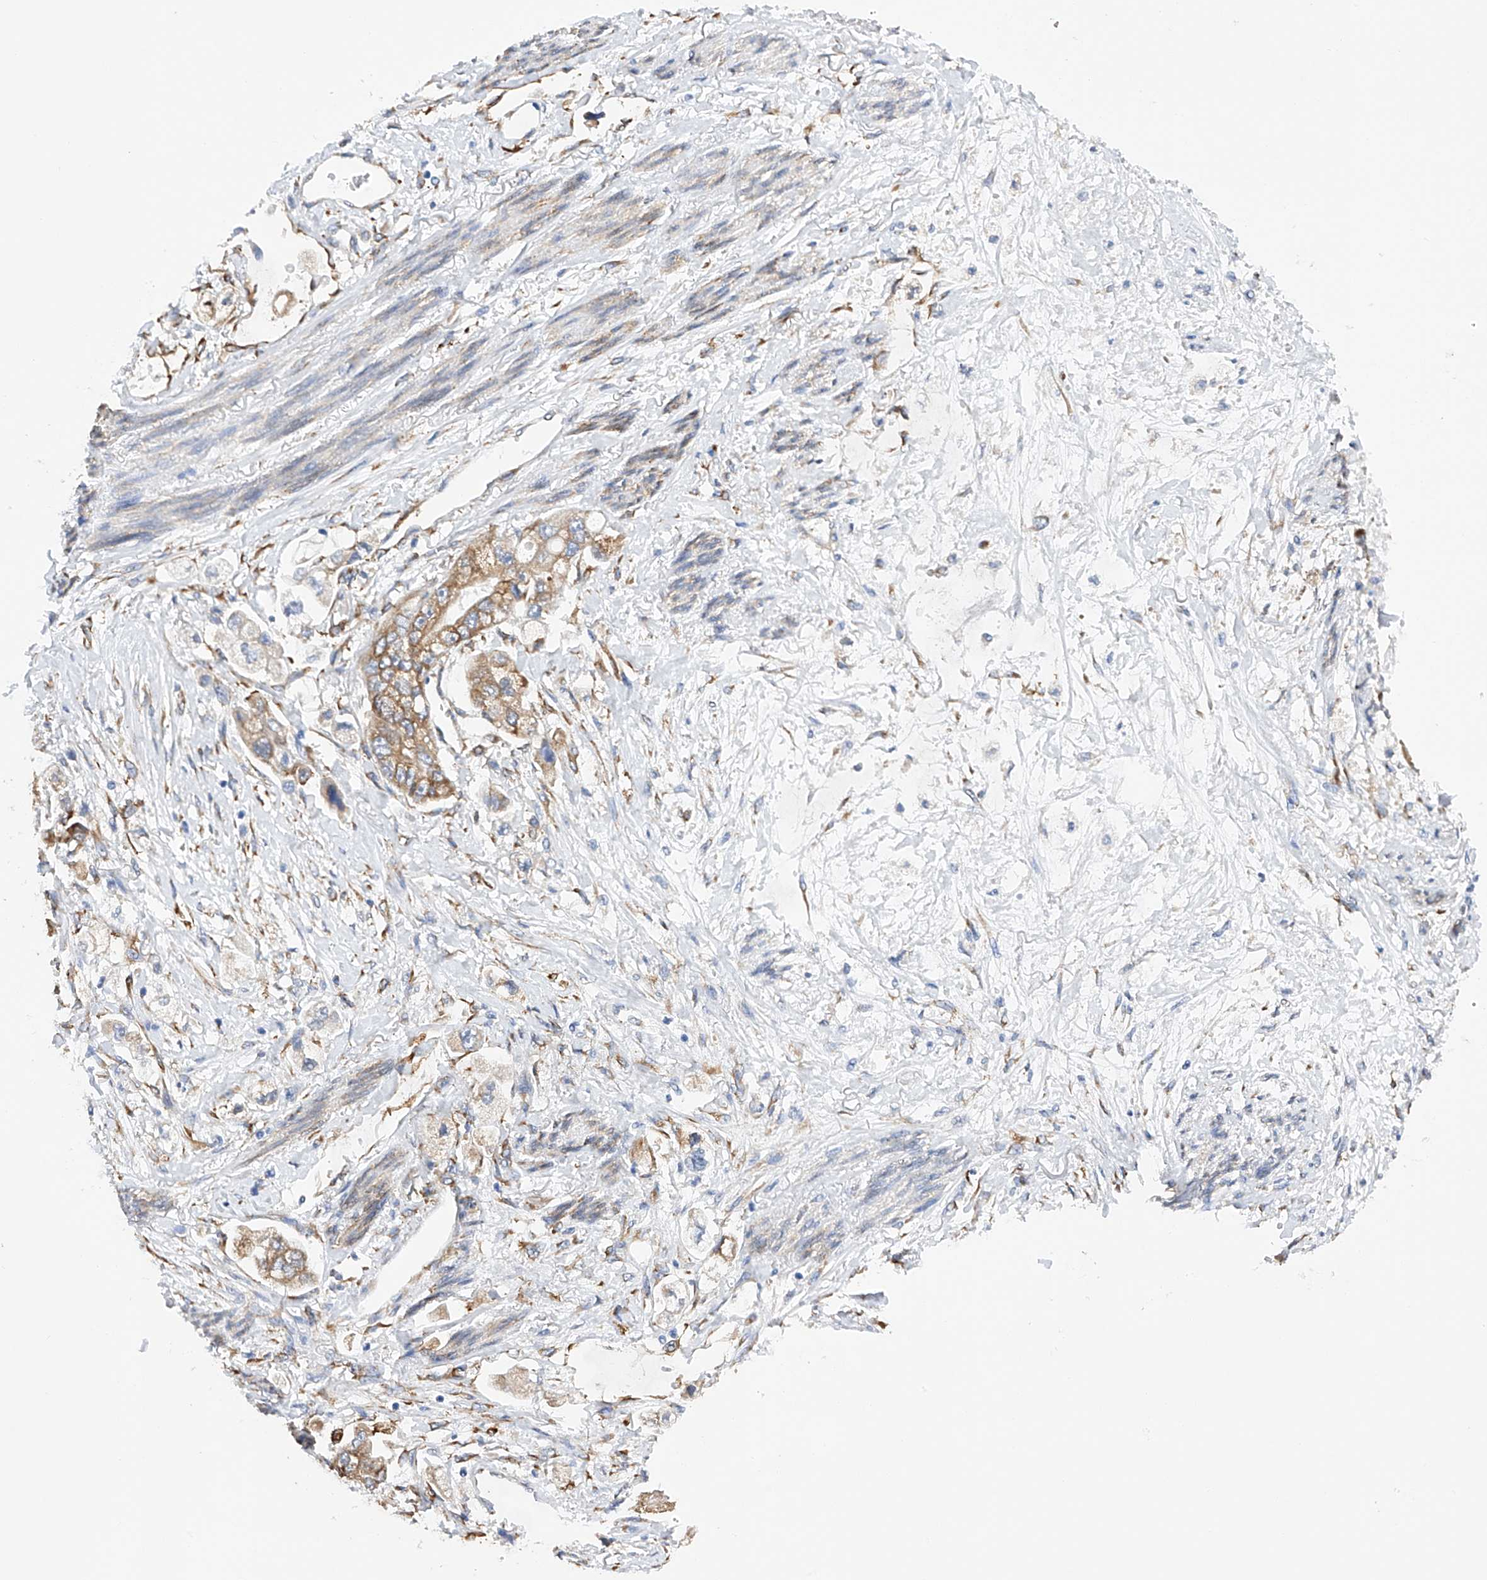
{"staining": {"intensity": "moderate", "quantity": ">75%", "location": "cytoplasmic/membranous"}, "tissue": "stomach cancer", "cell_type": "Tumor cells", "image_type": "cancer", "snomed": [{"axis": "morphology", "description": "Adenocarcinoma, NOS"}, {"axis": "topography", "description": "Stomach"}], "caption": "The immunohistochemical stain labels moderate cytoplasmic/membranous expression in tumor cells of stomach cancer tissue. (IHC, brightfield microscopy, high magnification).", "gene": "PDIA5", "patient": {"sex": "male", "age": 62}}